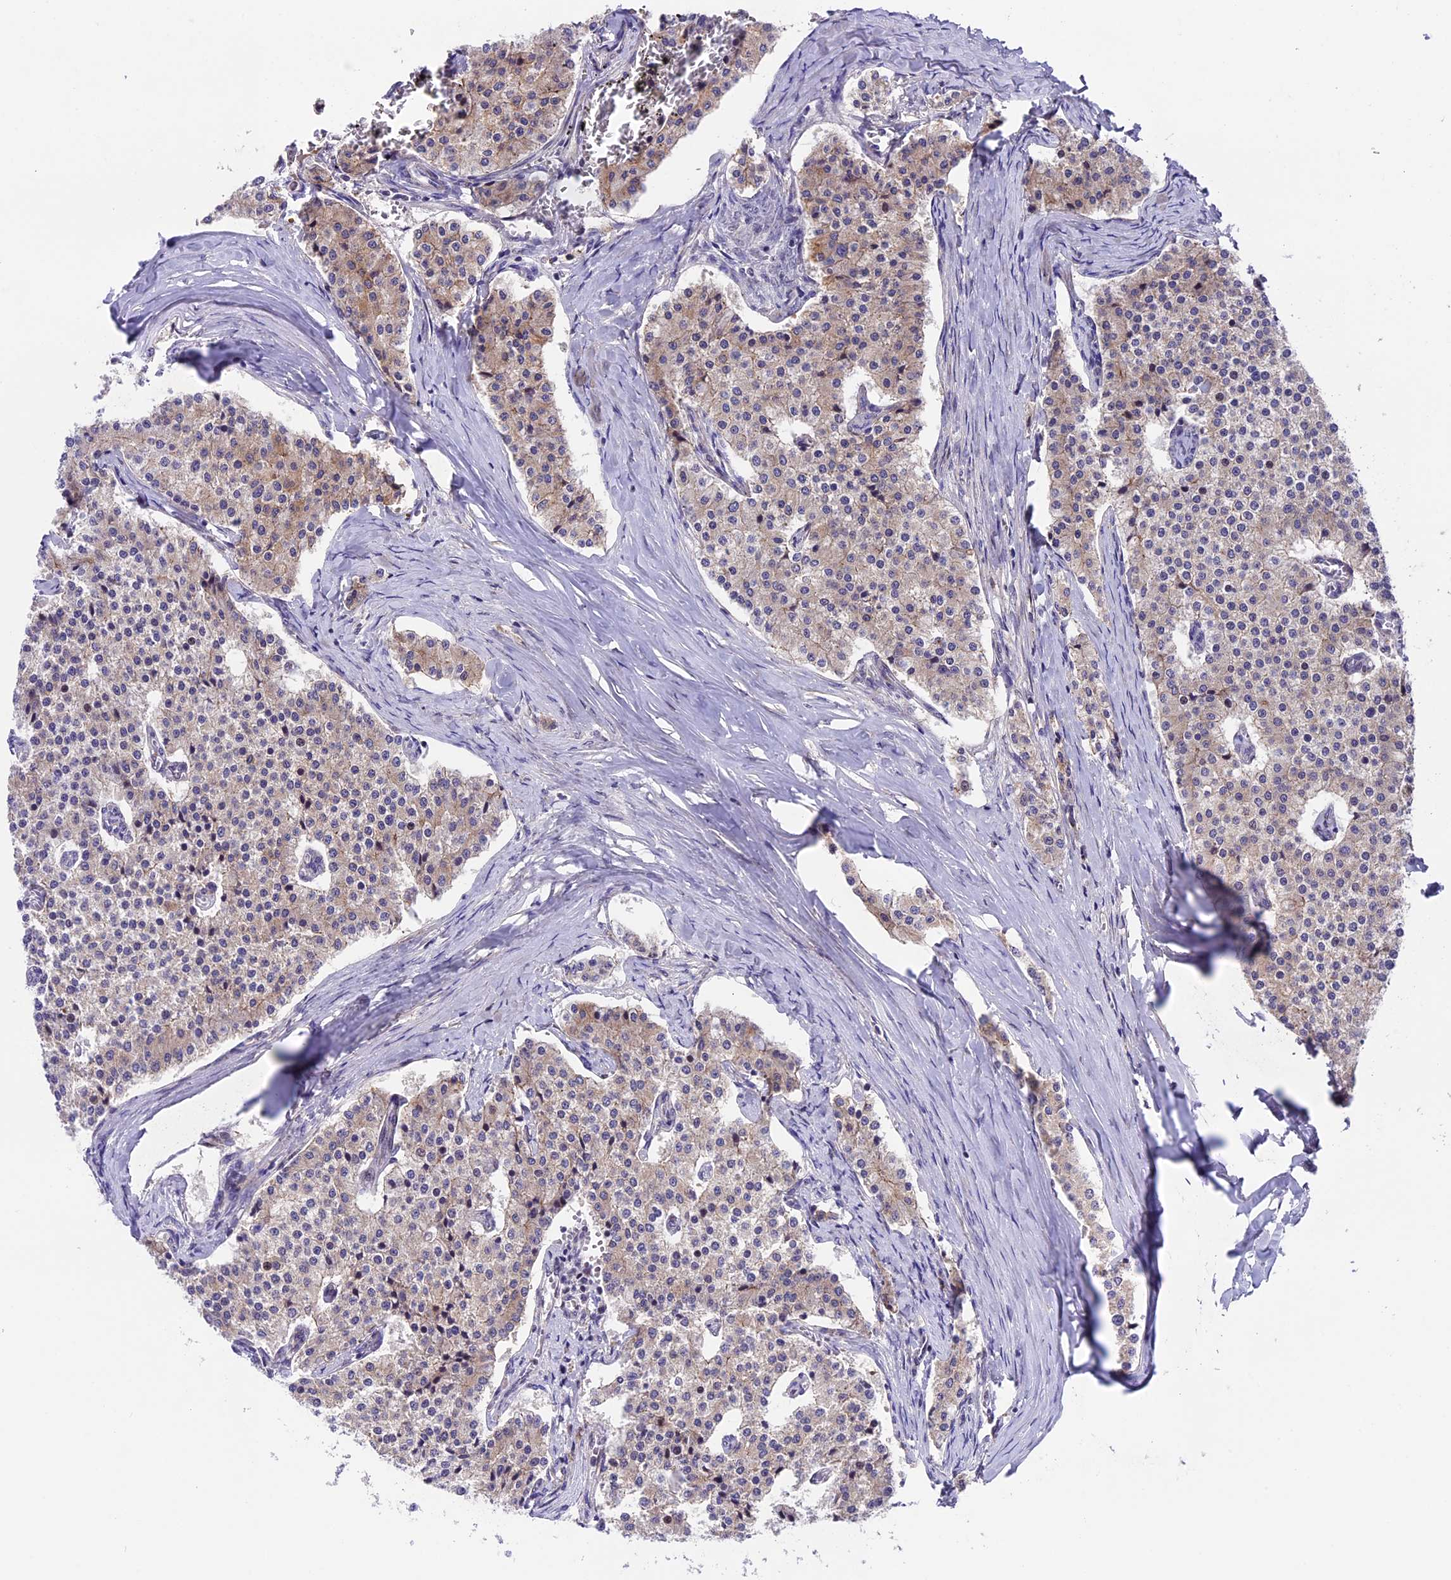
{"staining": {"intensity": "weak", "quantity": ">75%", "location": "cytoplasmic/membranous"}, "tissue": "carcinoid", "cell_type": "Tumor cells", "image_type": "cancer", "snomed": [{"axis": "morphology", "description": "Carcinoid, malignant, NOS"}, {"axis": "topography", "description": "Colon"}], "caption": "Immunohistochemistry micrograph of neoplastic tissue: human carcinoid (malignant) stained using immunohistochemistry reveals low levels of weak protein expression localized specifically in the cytoplasmic/membranous of tumor cells, appearing as a cytoplasmic/membranous brown color.", "gene": "SIPA1L3", "patient": {"sex": "female", "age": 52}}